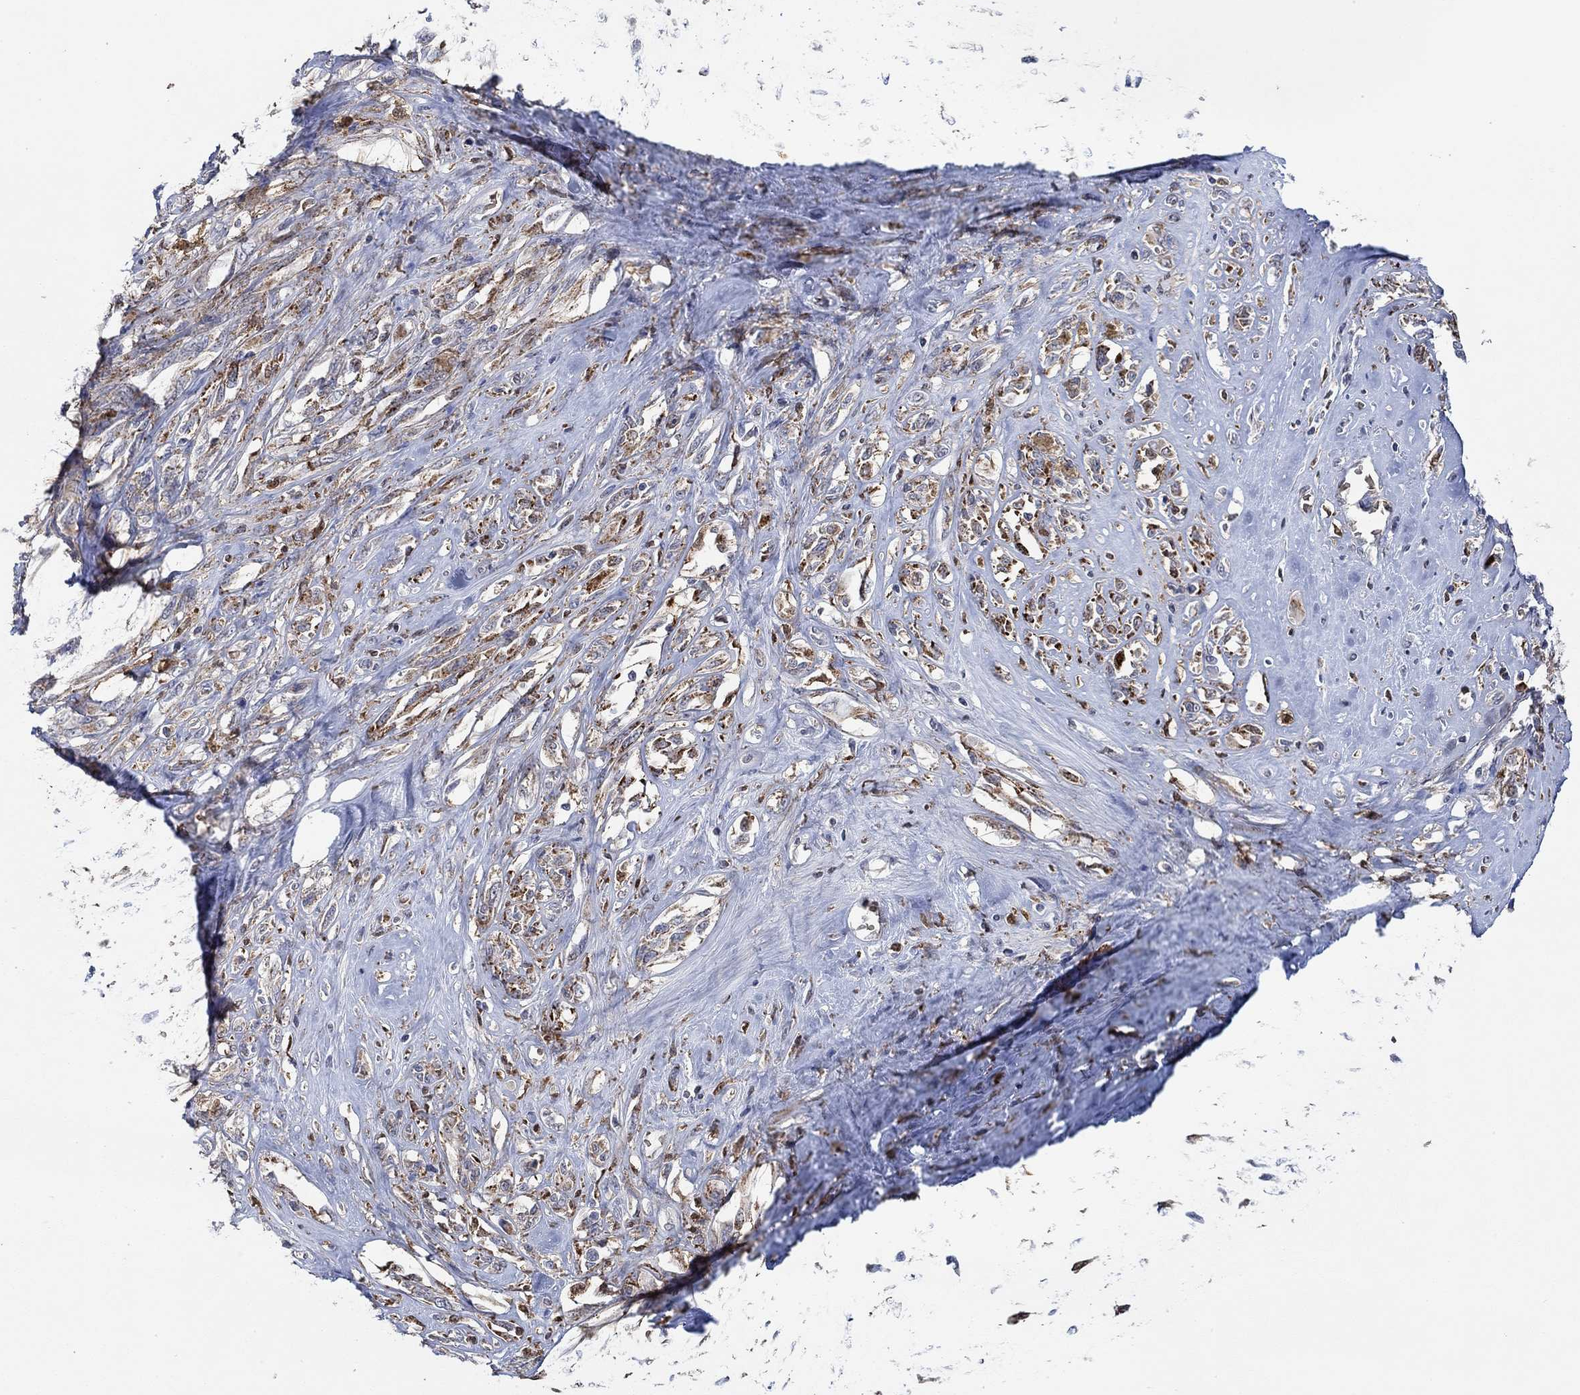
{"staining": {"intensity": "negative", "quantity": "none", "location": "none"}, "tissue": "melanoma", "cell_type": "Tumor cells", "image_type": "cancer", "snomed": [{"axis": "morphology", "description": "Malignant melanoma, NOS"}, {"axis": "topography", "description": "Skin"}], "caption": "There is no significant staining in tumor cells of melanoma.", "gene": "MPP1", "patient": {"sex": "female", "age": 91}}